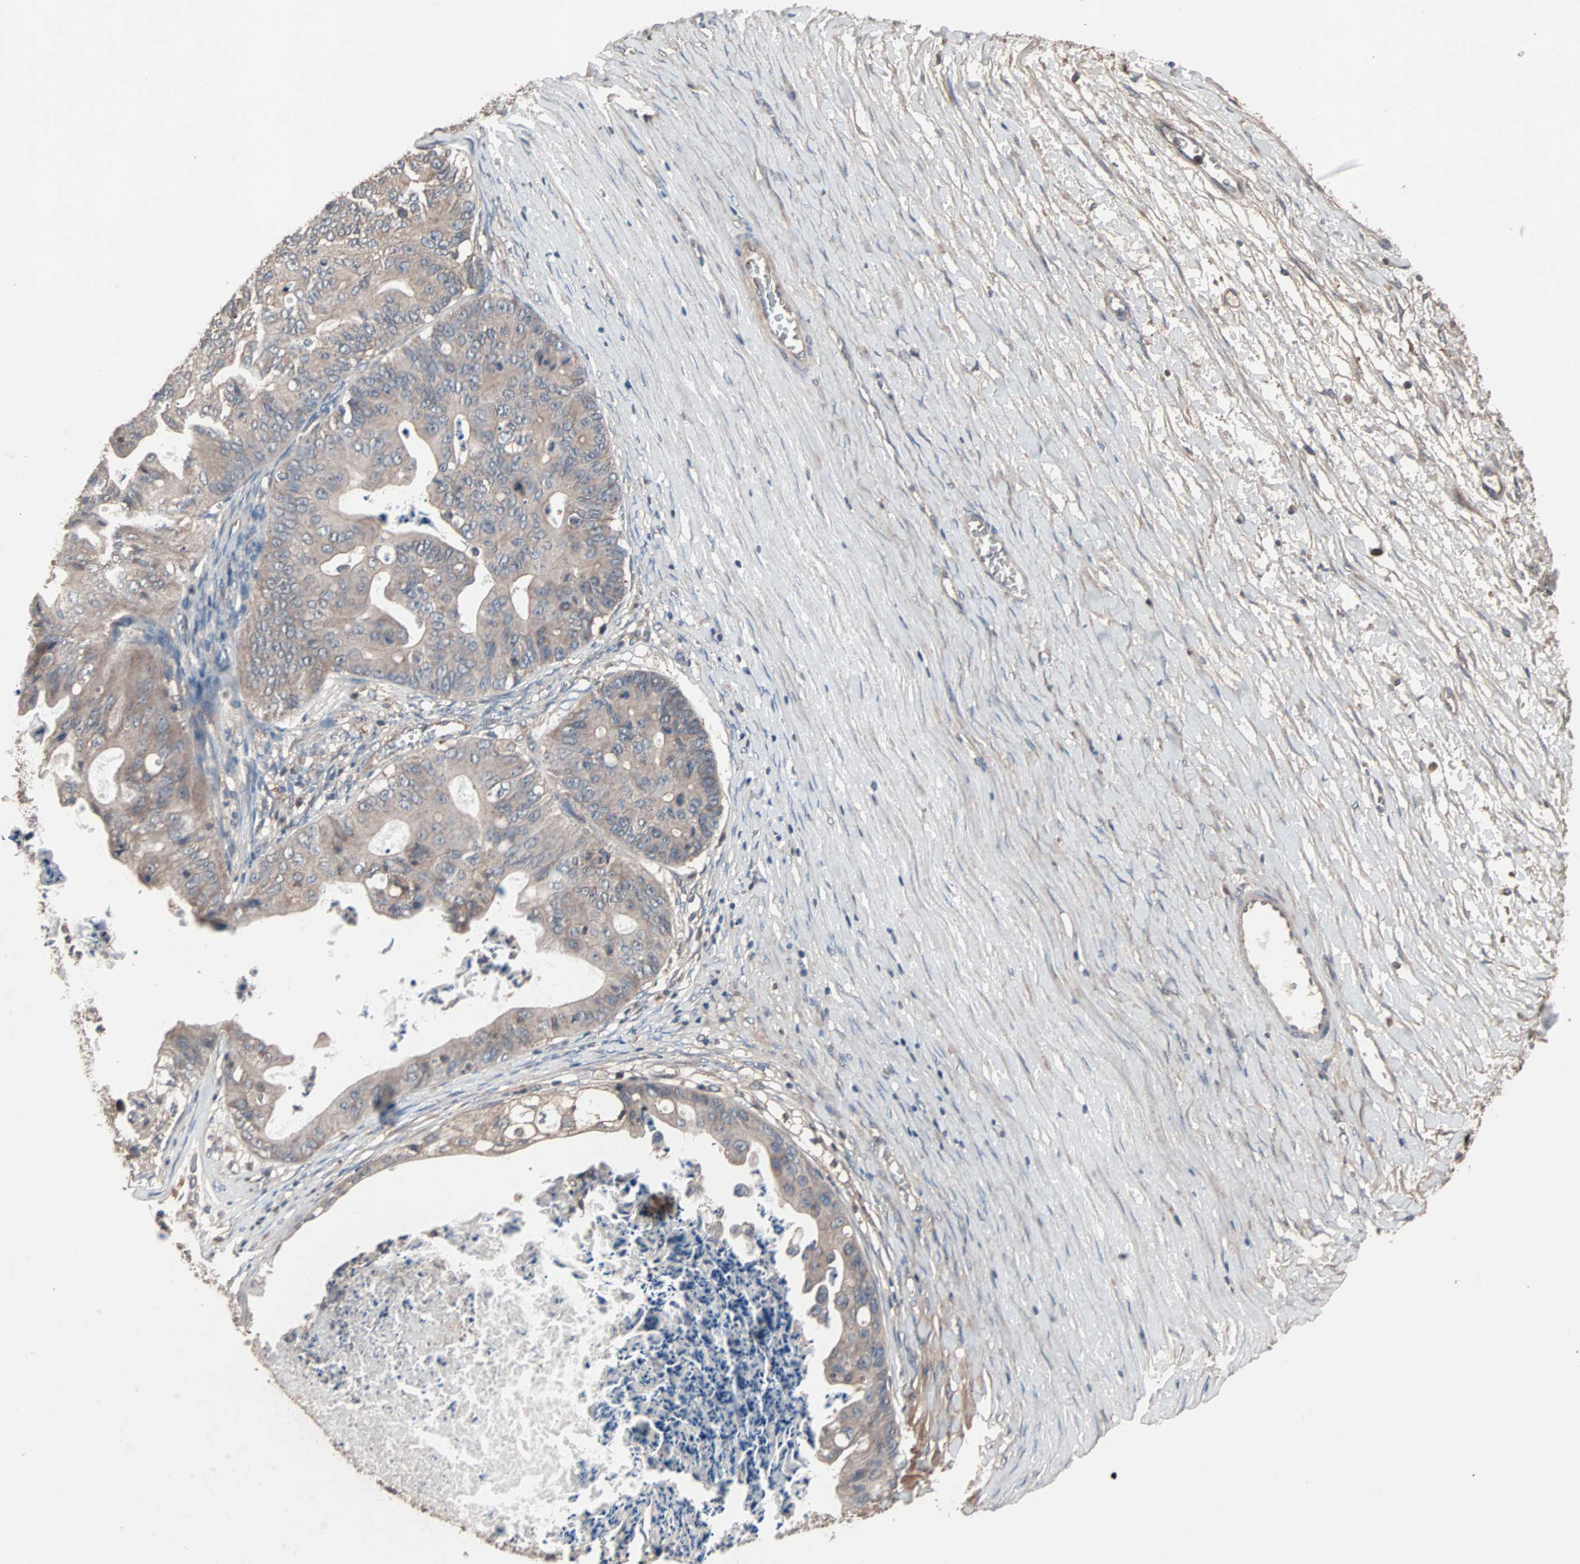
{"staining": {"intensity": "weak", "quantity": "25%-75%", "location": "cytoplasmic/membranous"}, "tissue": "ovarian cancer", "cell_type": "Tumor cells", "image_type": "cancer", "snomed": [{"axis": "morphology", "description": "Cystadenocarcinoma, mucinous, NOS"}, {"axis": "topography", "description": "Ovary"}], "caption": "Immunohistochemistry histopathology image of ovarian mucinous cystadenocarcinoma stained for a protein (brown), which shows low levels of weak cytoplasmic/membranous expression in approximately 25%-75% of tumor cells.", "gene": "ATG7", "patient": {"sex": "female", "age": 37}}